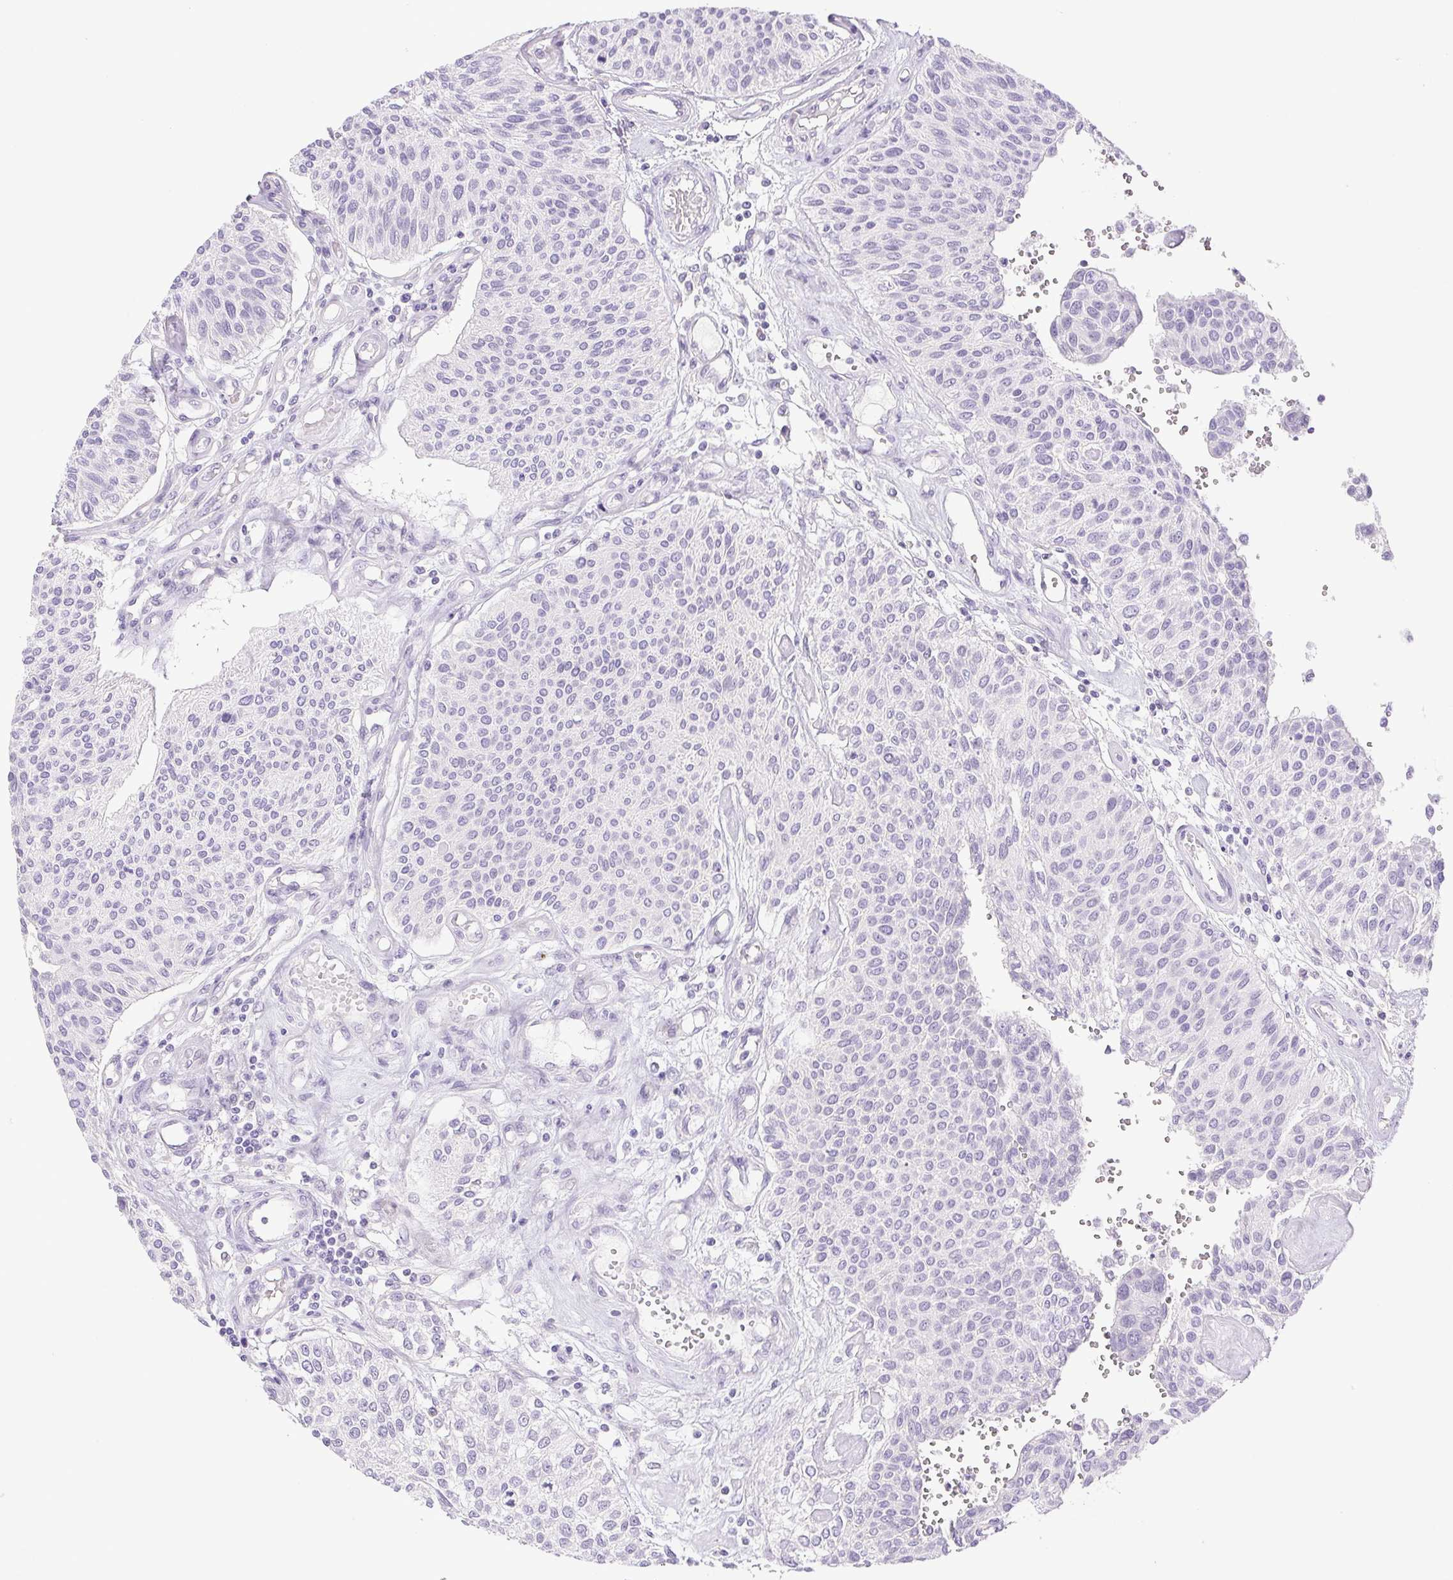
{"staining": {"intensity": "negative", "quantity": "none", "location": "none"}, "tissue": "urothelial cancer", "cell_type": "Tumor cells", "image_type": "cancer", "snomed": [{"axis": "morphology", "description": "Urothelial carcinoma, NOS"}, {"axis": "topography", "description": "Urinary bladder"}], "caption": "Immunohistochemistry of human urothelial cancer reveals no expression in tumor cells.", "gene": "PAPPA2", "patient": {"sex": "male", "age": 55}}